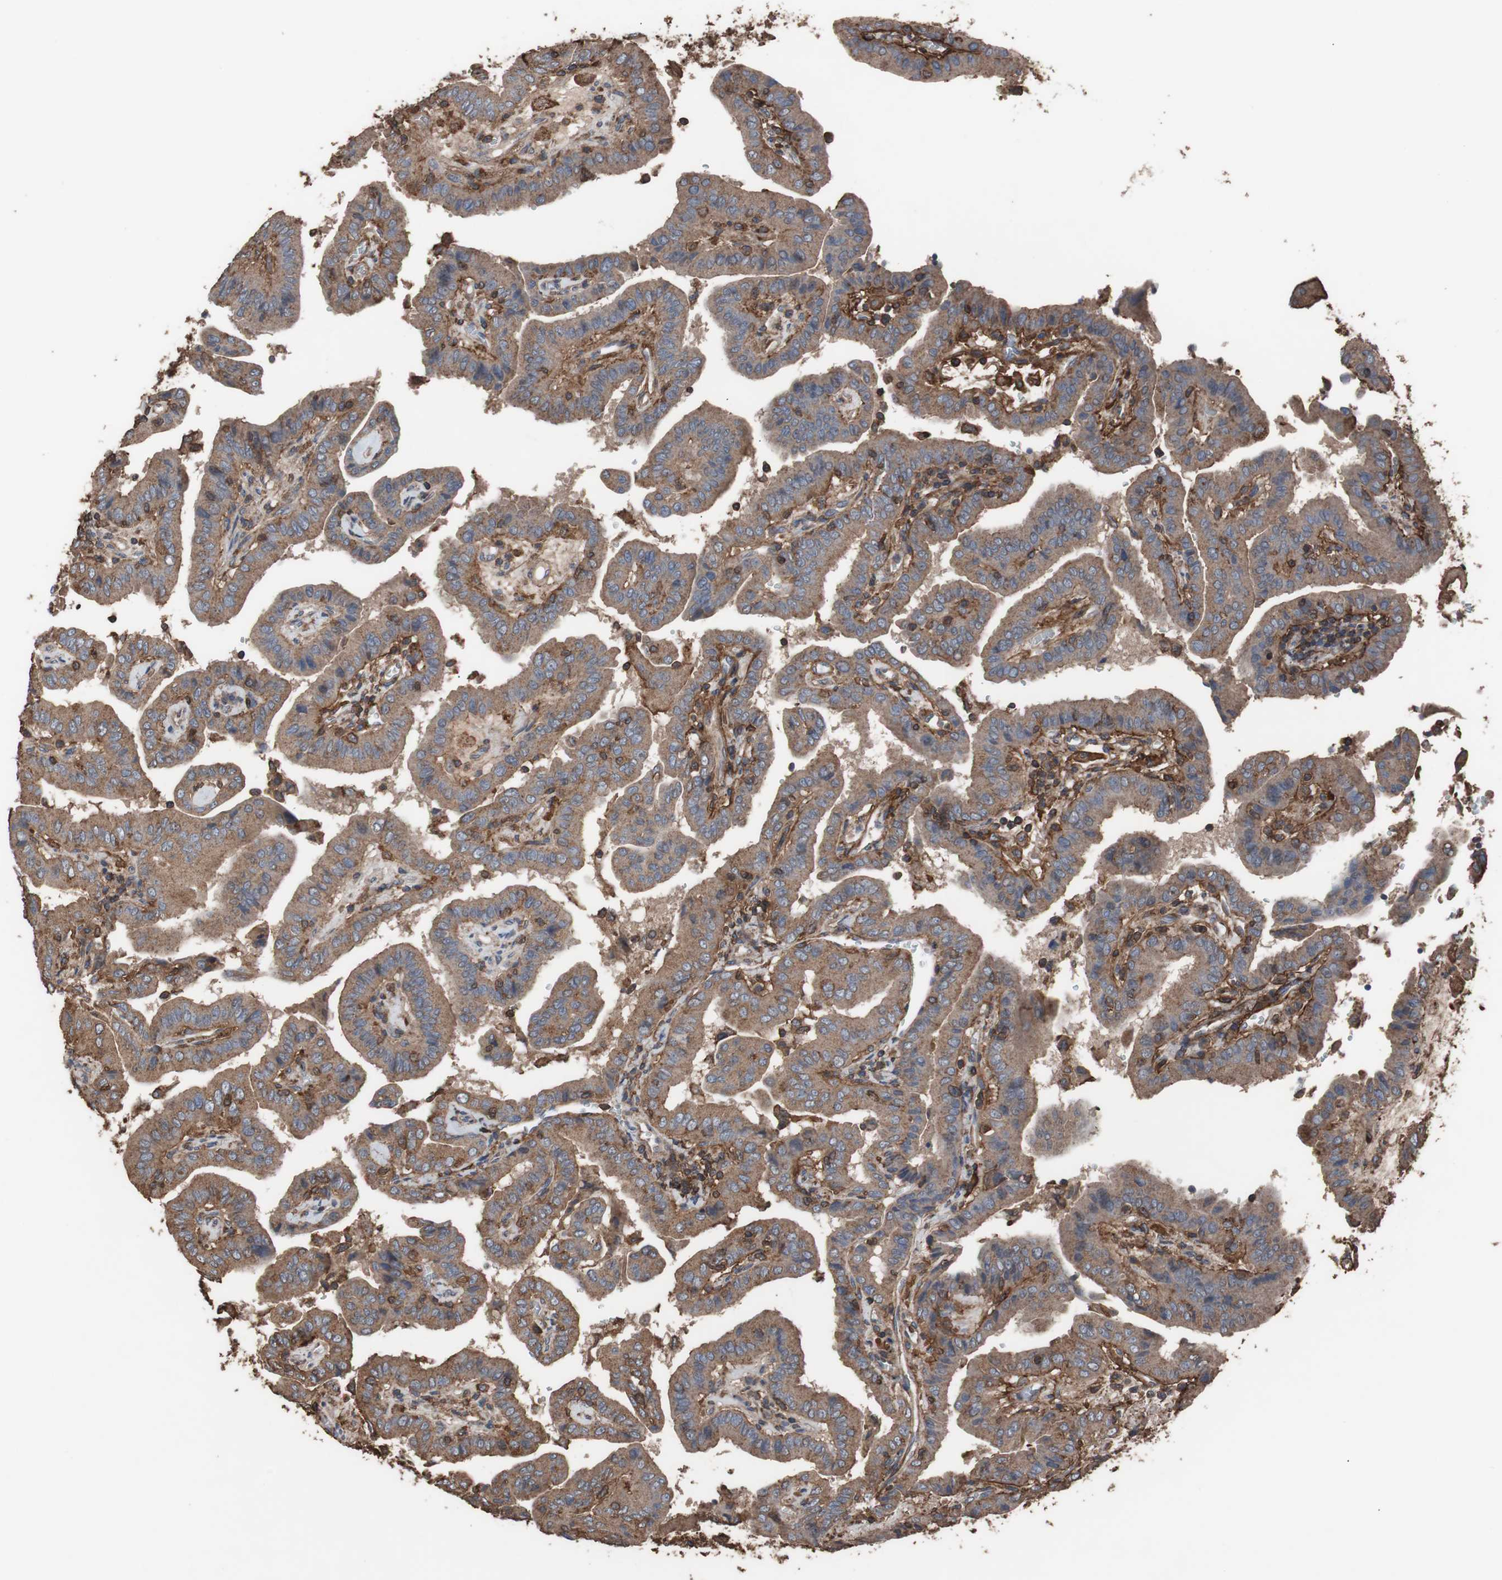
{"staining": {"intensity": "moderate", "quantity": ">75%", "location": "cytoplasmic/membranous"}, "tissue": "thyroid cancer", "cell_type": "Tumor cells", "image_type": "cancer", "snomed": [{"axis": "morphology", "description": "Papillary adenocarcinoma, NOS"}, {"axis": "topography", "description": "Thyroid gland"}], "caption": "Protein staining of thyroid papillary adenocarcinoma tissue demonstrates moderate cytoplasmic/membranous positivity in approximately >75% of tumor cells. (brown staining indicates protein expression, while blue staining denotes nuclei).", "gene": "COL6A2", "patient": {"sex": "male", "age": 33}}